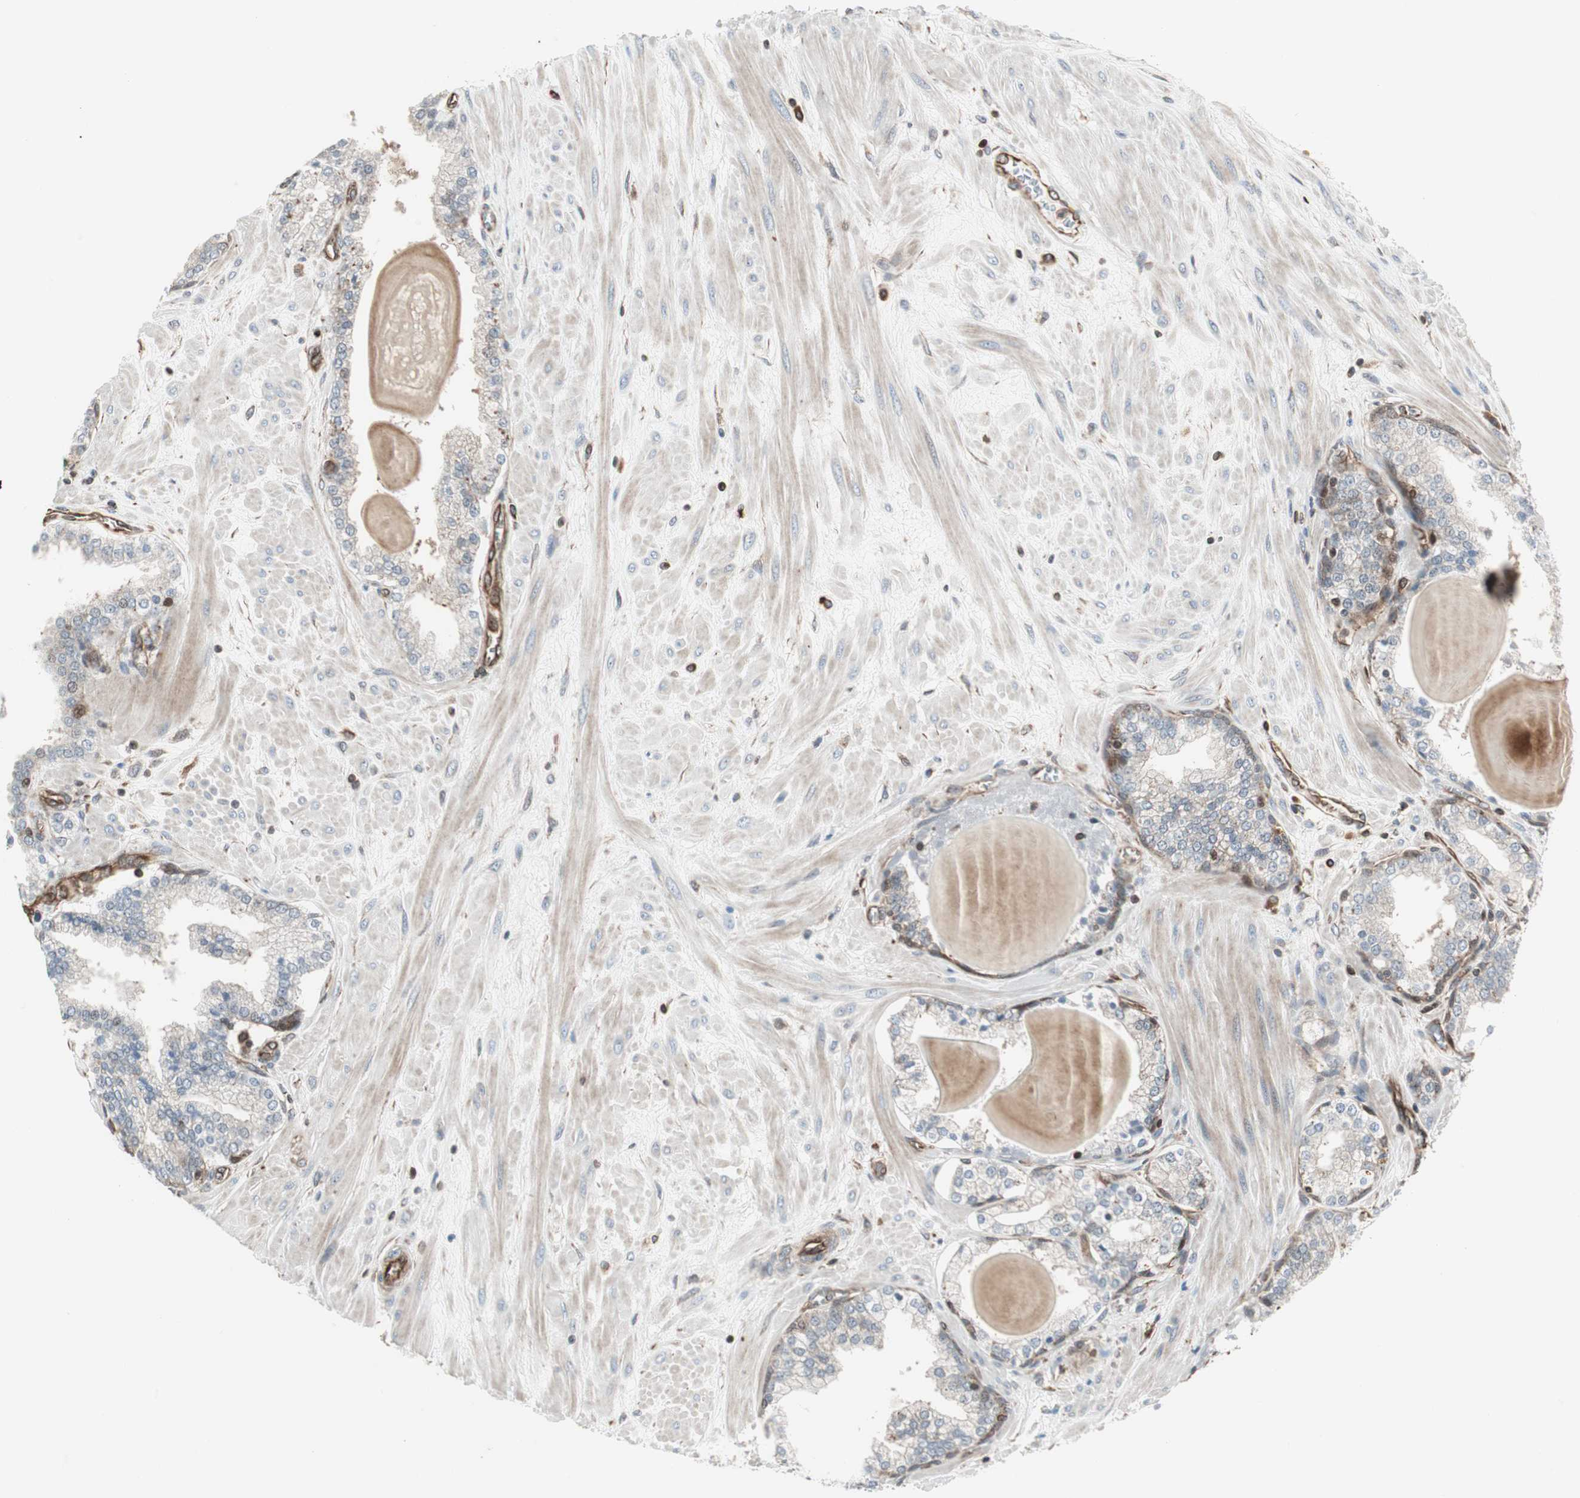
{"staining": {"intensity": "moderate", "quantity": "25%-75%", "location": "cytoplasmic/membranous"}, "tissue": "prostate", "cell_type": "Glandular cells", "image_type": "normal", "snomed": [{"axis": "morphology", "description": "Normal tissue, NOS"}, {"axis": "topography", "description": "Prostate"}], "caption": "Human prostate stained with a brown dye exhibits moderate cytoplasmic/membranous positive positivity in about 25%-75% of glandular cells.", "gene": "MAD2L2", "patient": {"sex": "male", "age": 51}}